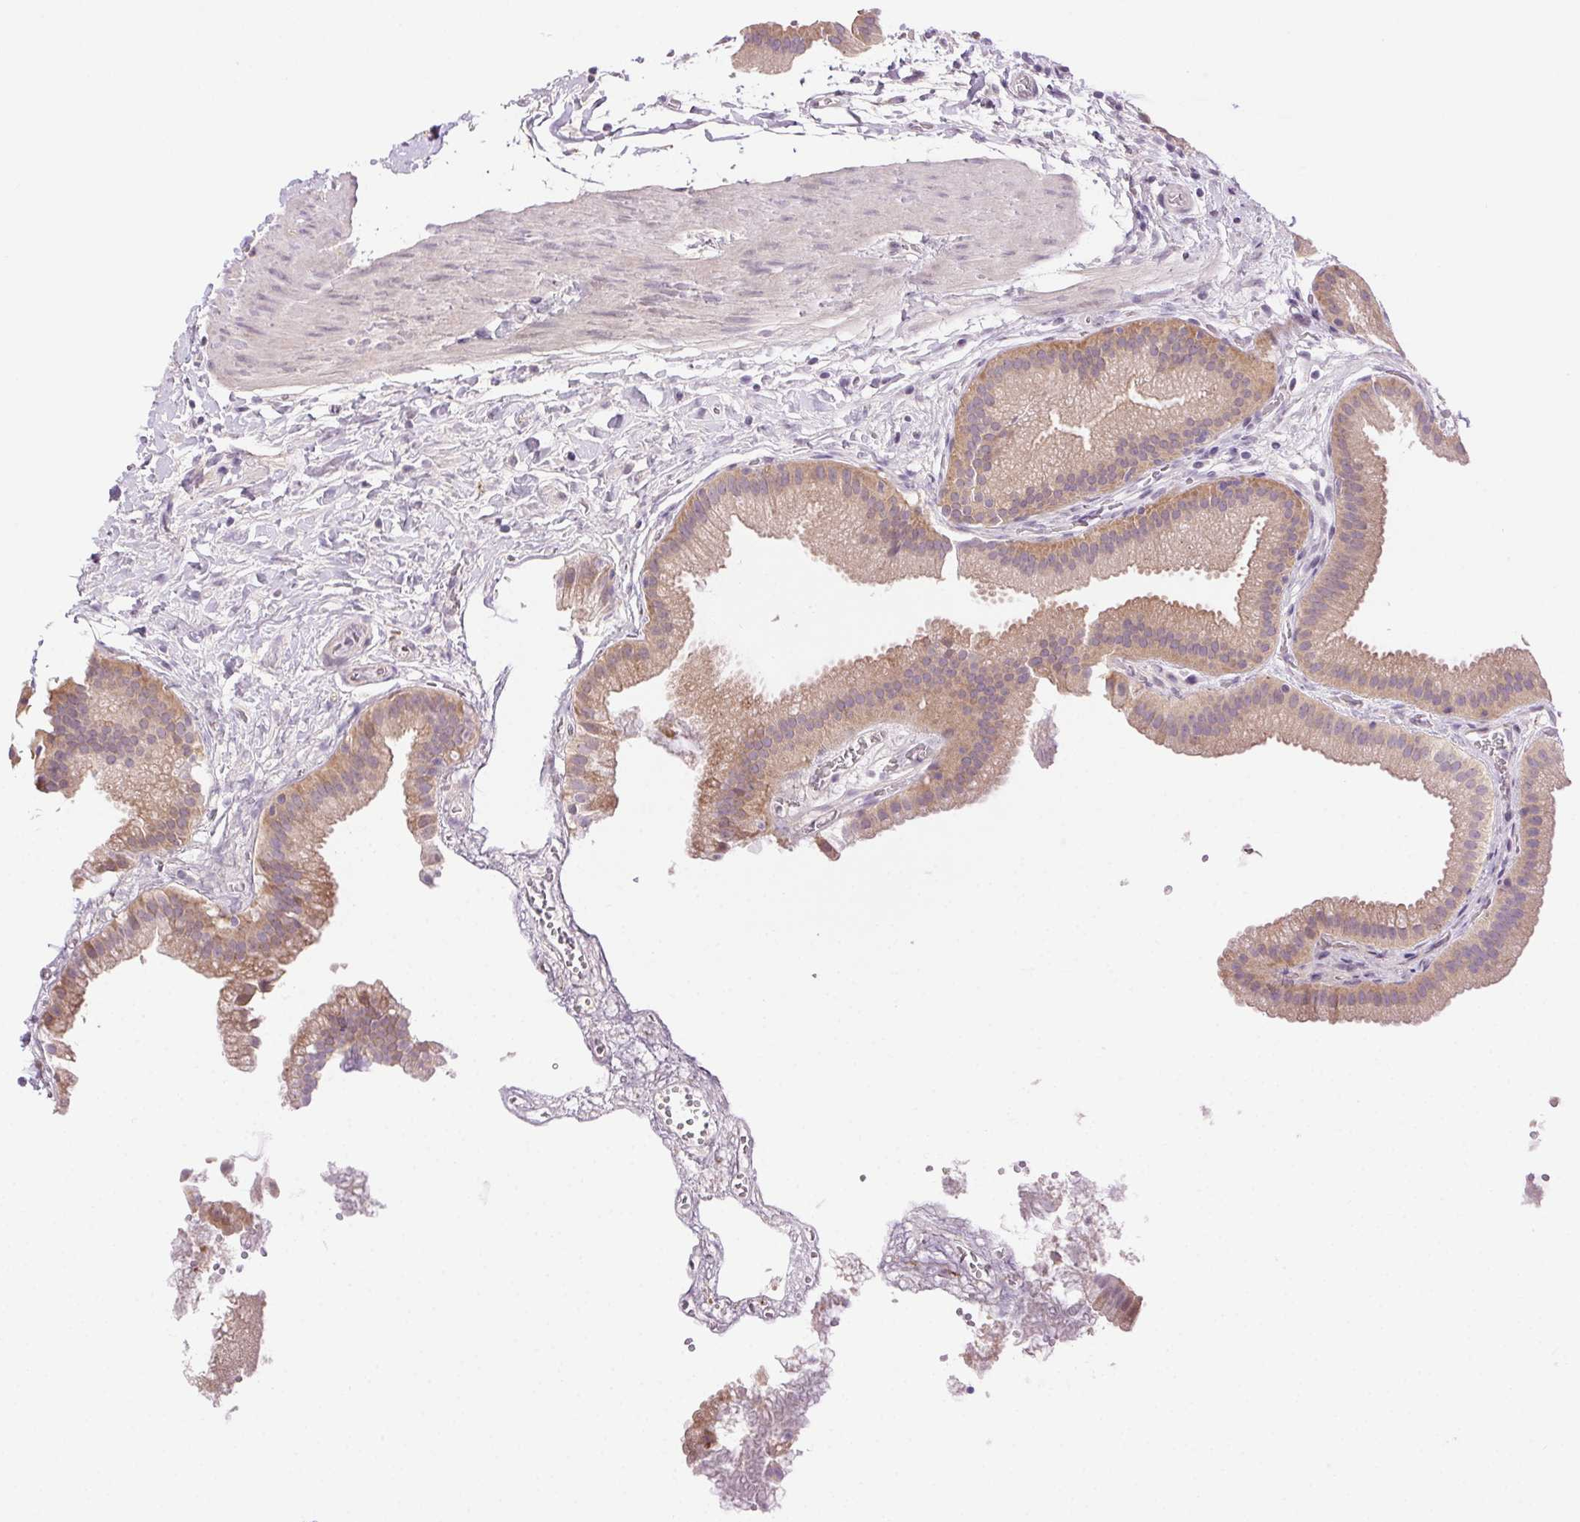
{"staining": {"intensity": "weak", "quantity": "25%-75%", "location": "cytoplasmic/membranous"}, "tissue": "gallbladder", "cell_type": "Glandular cells", "image_type": "normal", "snomed": [{"axis": "morphology", "description": "Normal tissue, NOS"}, {"axis": "topography", "description": "Gallbladder"}], "caption": "Protein positivity by immunohistochemistry (IHC) shows weak cytoplasmic/membranous staining in approximately 25%-75% of glandular cells in normal gallbladder. The protein is shown in brown color, while the nuclei are stained blue.", "gene": "SYT11", "patient": {"sex": "female", "age": 63}}